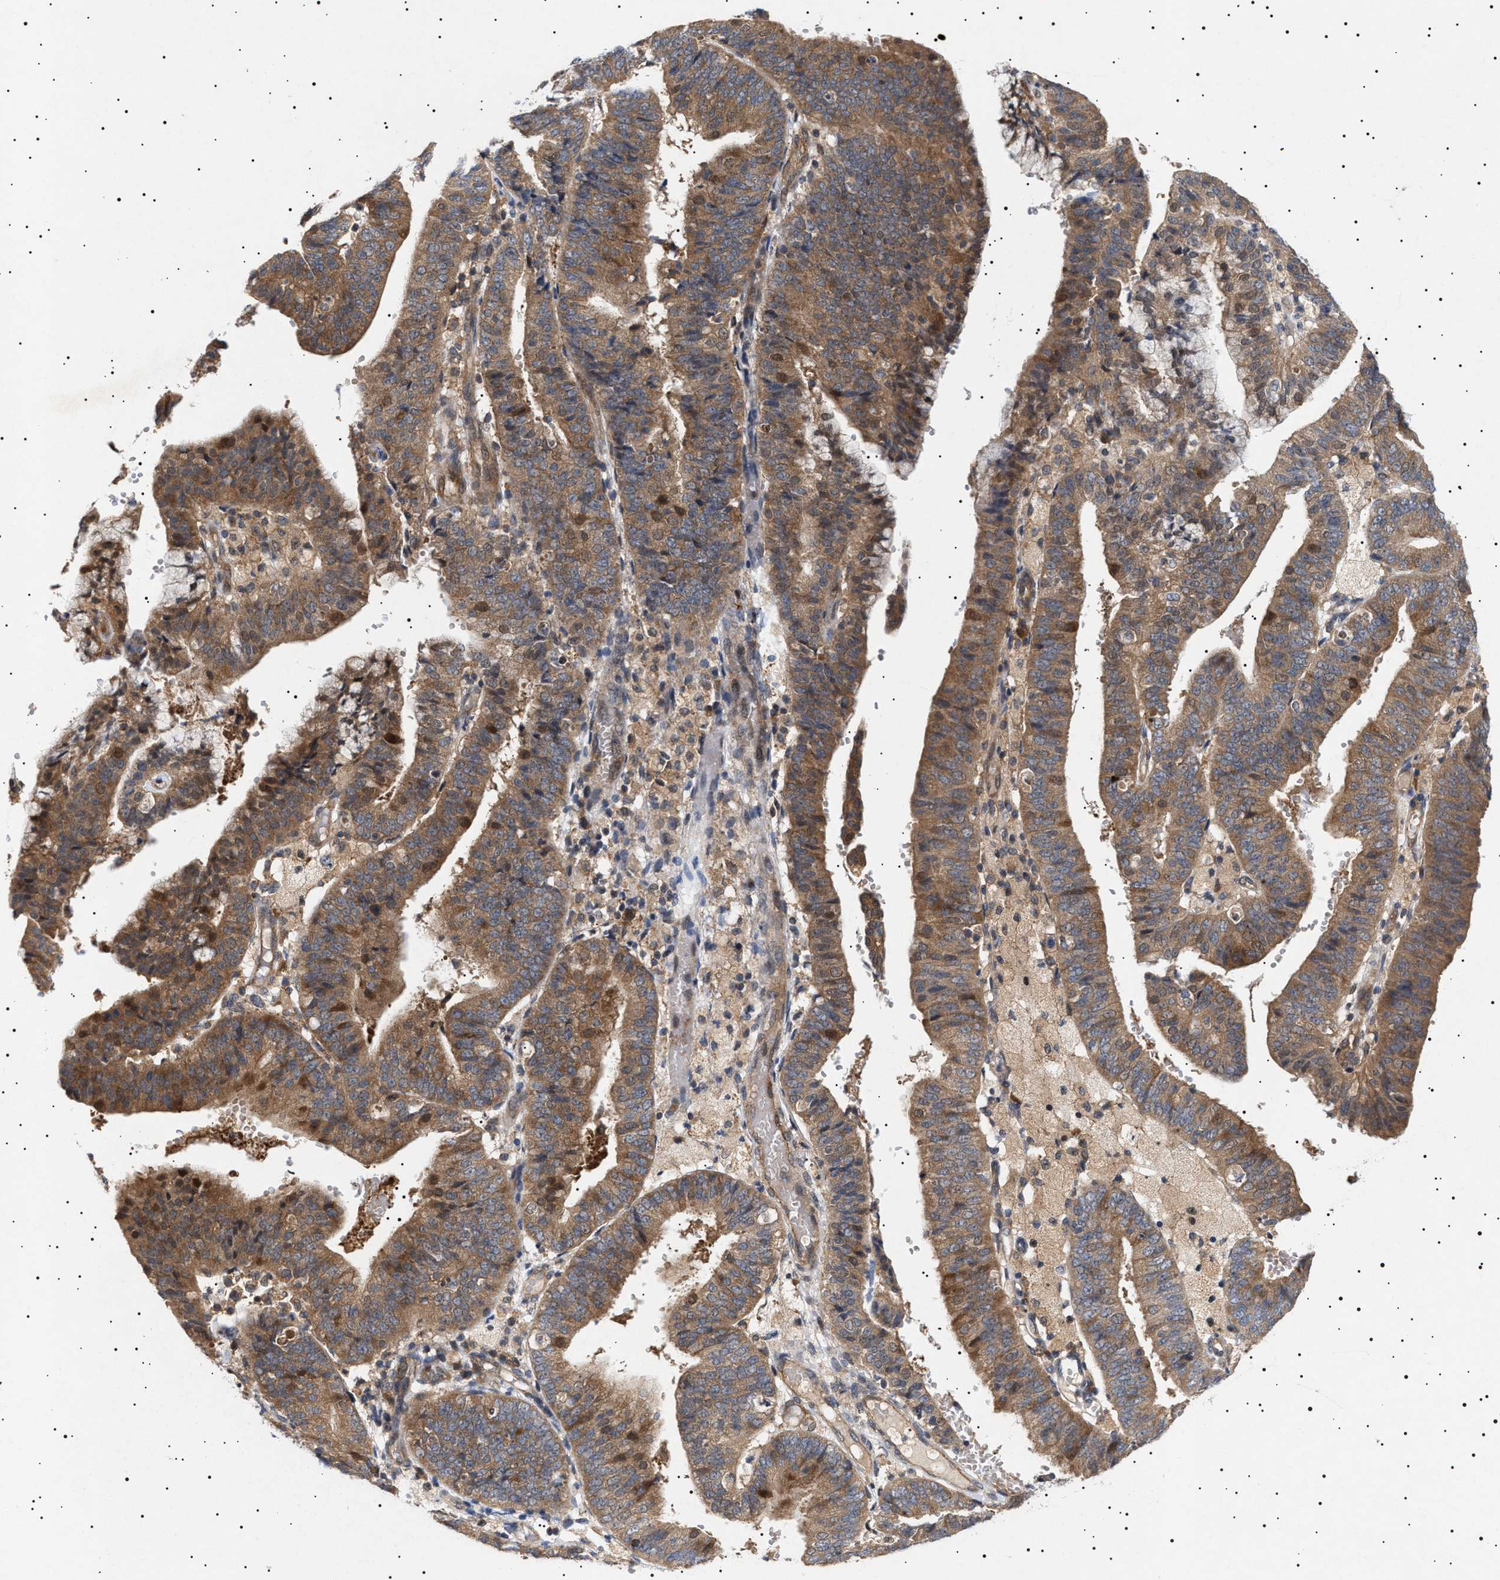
{"staining": {"intensity": "moderate", "quantity": ">75%", "location": "cytoplasmic/membranous"}, "tissue": "endometrial cancer", "cell_type": "Tumor cells", "image_type": "cancer", "snomed": [{"axis": "morphology", "description": "Adenocarcinoma, NOS"}, {"axis": "topography", "description": "Endometrium"}], "caption": "This histopathology image displays IHC staining of human endometrial cancer, with medium moderate cytoplasmic/membranous positivity in approximately >75% of tumor cells.", "gene": "NPLOC4", "patient": {"sex": "female", "age": 63}}